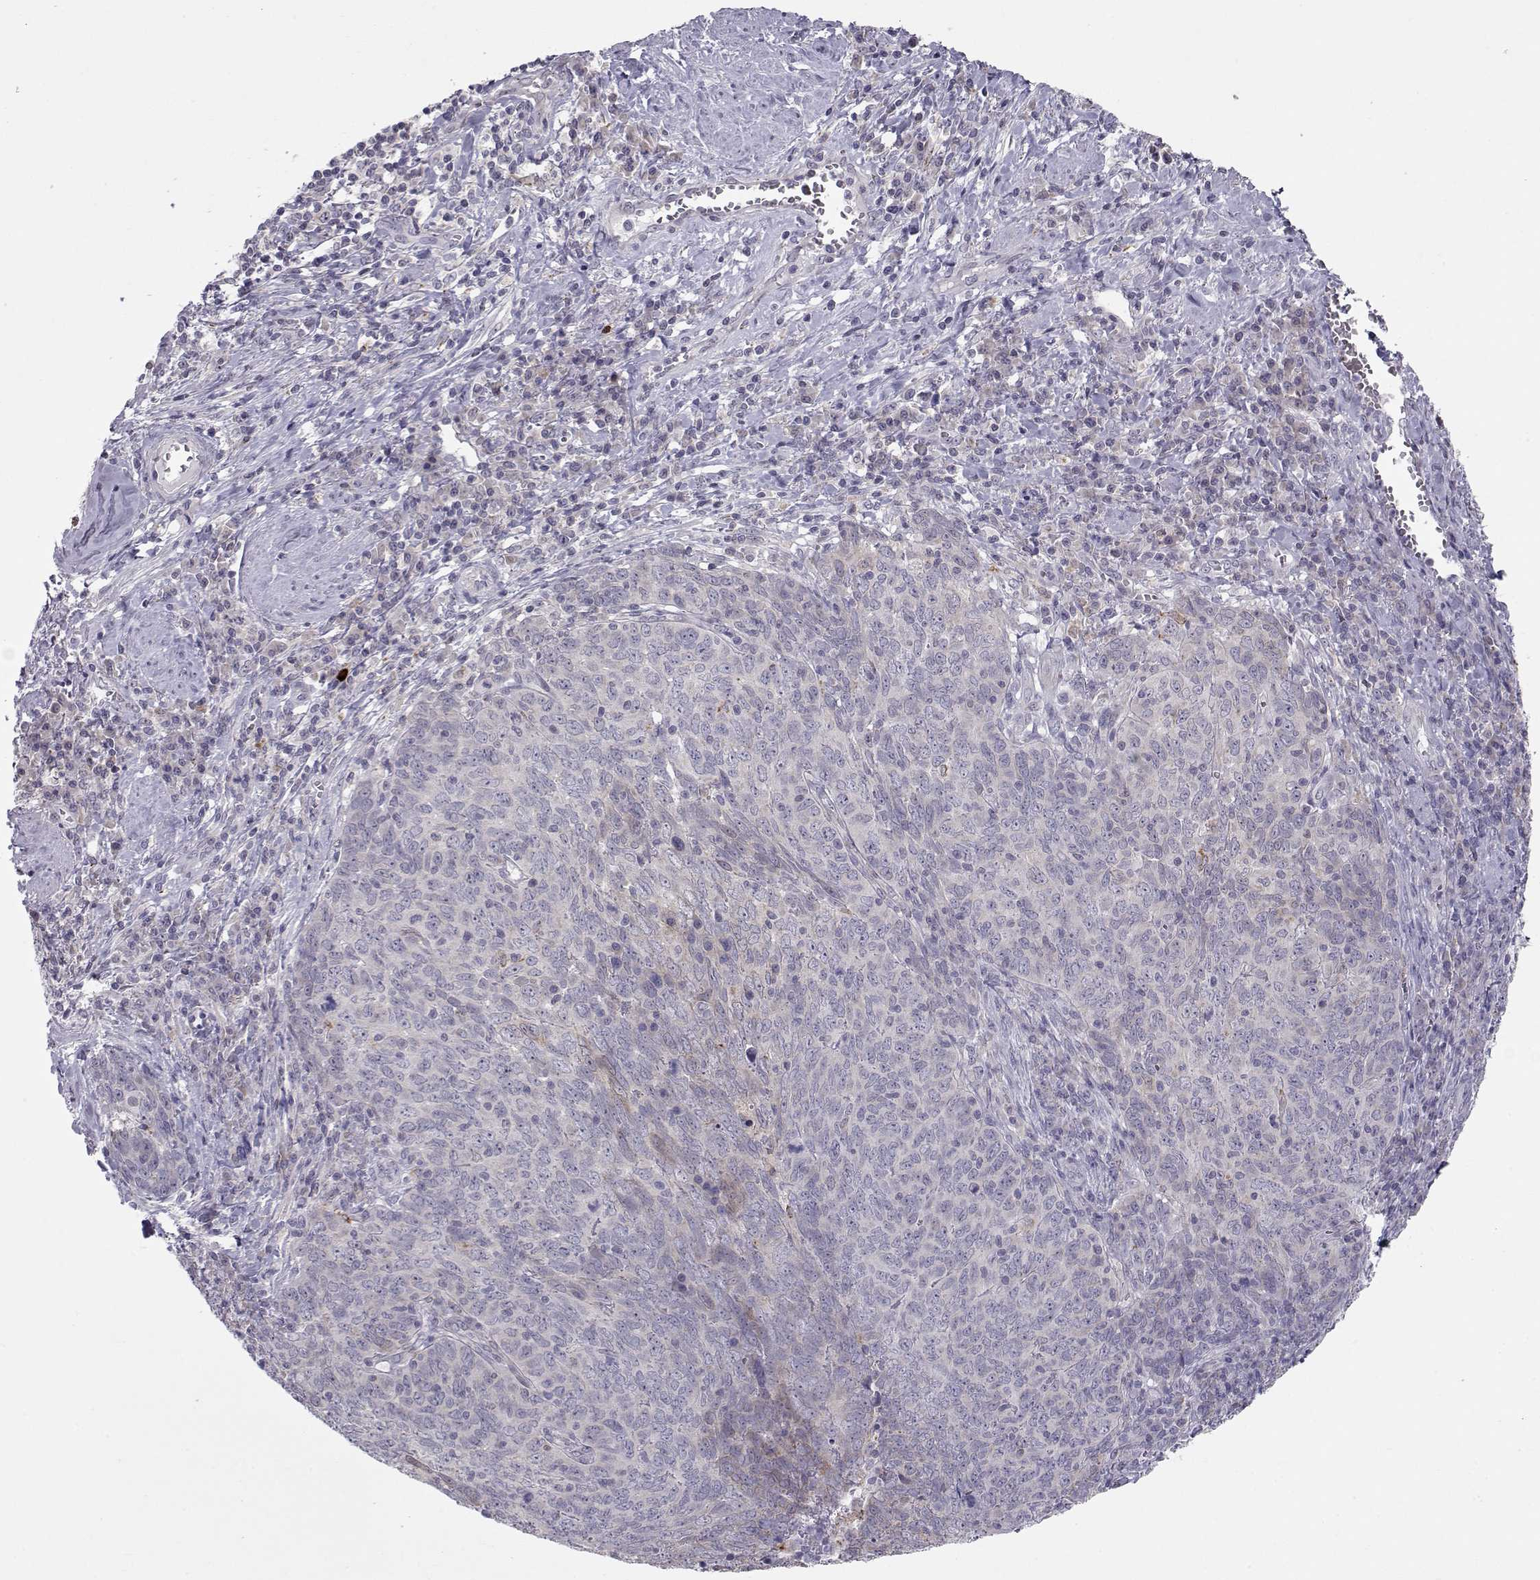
{"staining": {"intensity": "negative", "quantity": "none", "location": "none"}, "tissue": "skin cancer", "cell_type": "Tumor cells", "image_type": "cancer", "snomed": [{"axis": "morphology", "description": "Squamous cell carcinoma, NOS"}, {"axis": "topography", "description": "Skin"}, {"axis": "topography", "description": "Anal"}], "caption": "The photomicrograph displays no significant positivity in tumor cells of skin cancer (squamous cell carcinoma). Brightfield microscopy of IHC stained with DAB (brown) and hematoxylin (blue), captured at high magnification.", "gene": "NPVF", "patient": {"sex": "female", "age": 51}}